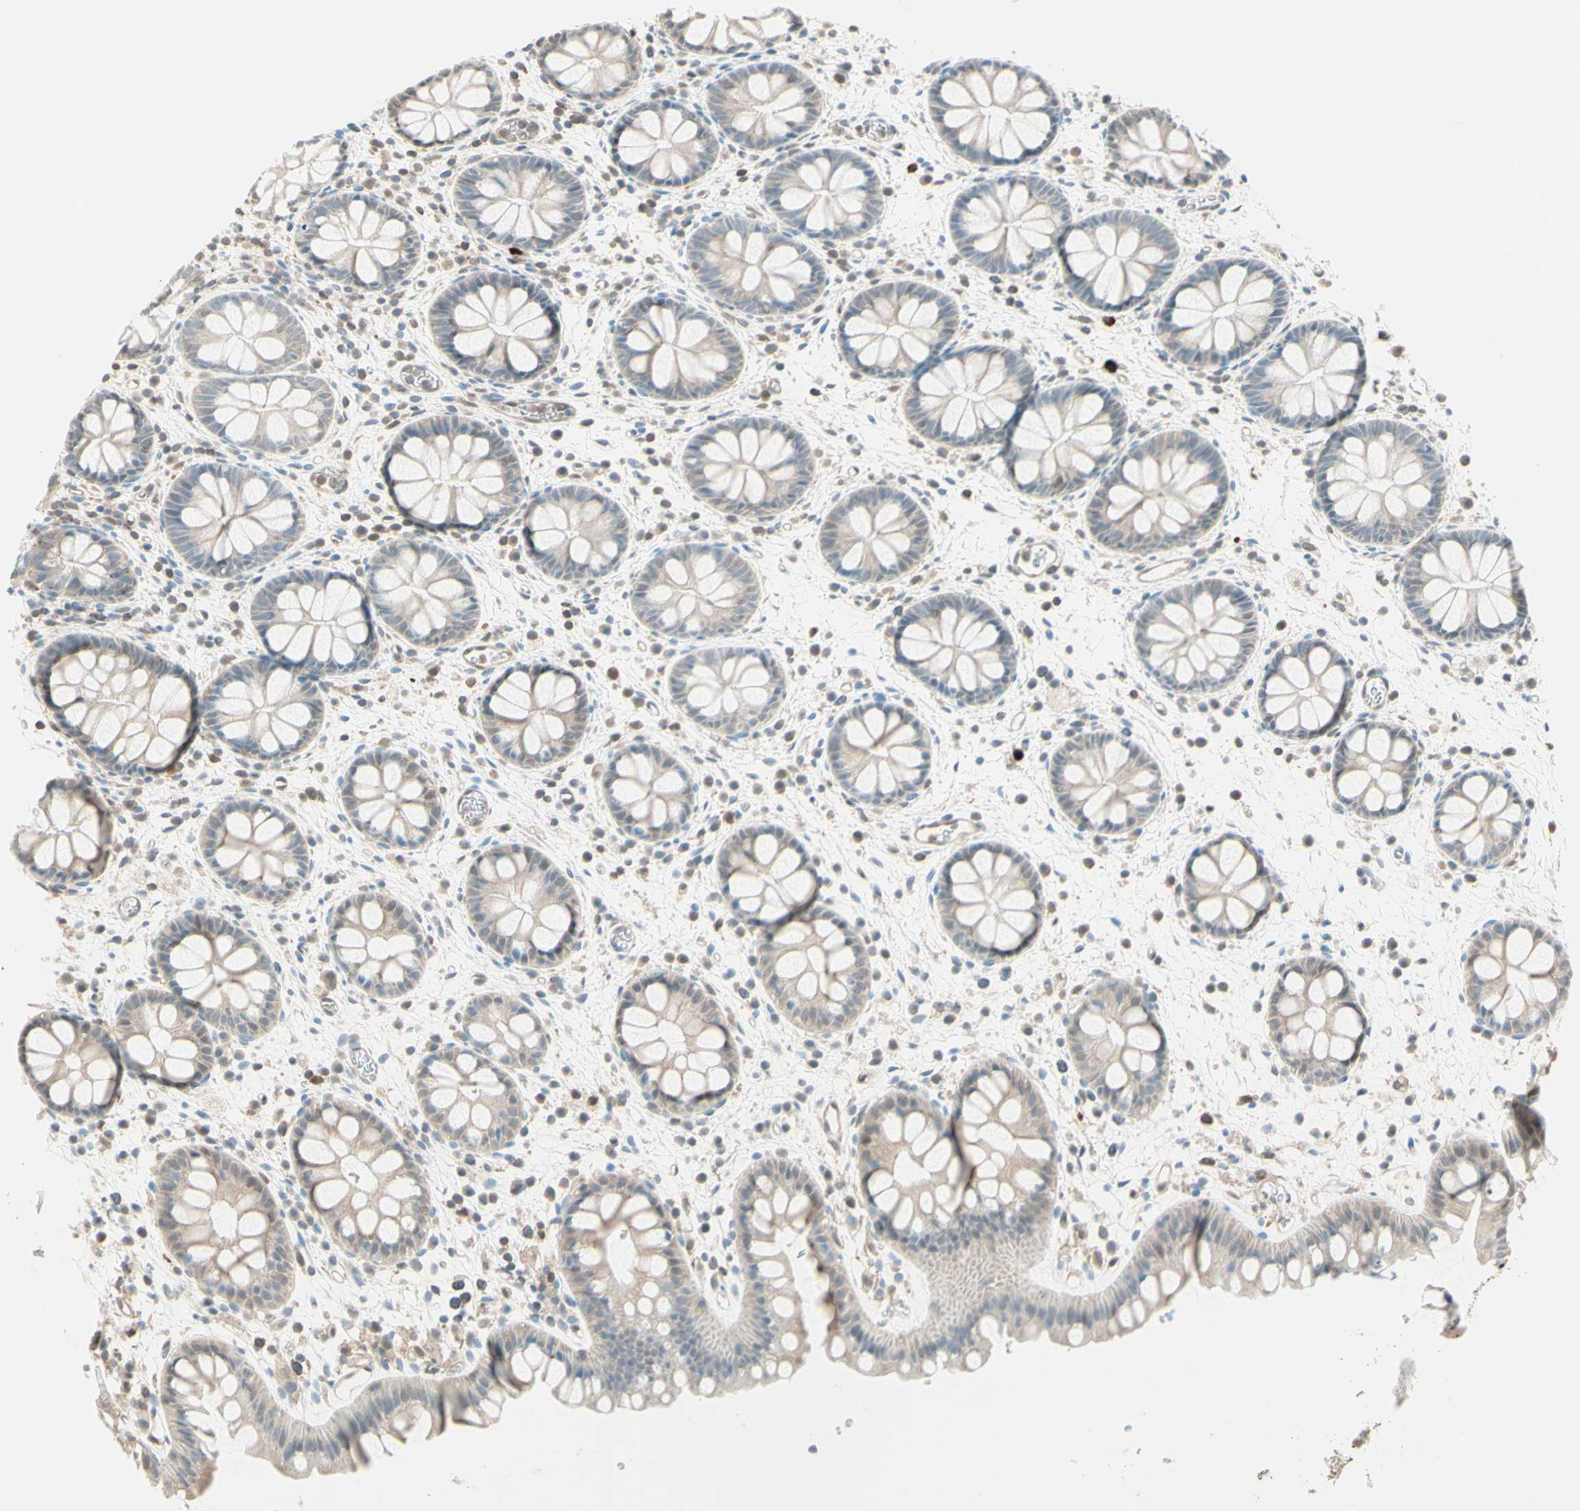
{"staining": {"intensity": "weak", "quantity": ">75%", "location": "cytoplasmic/membranous"}, "tissue": "rectum", "cell_type": "Glandular cells", "image_type": "normal", "snomed": [{"axis": "morphology", "description": "Normal tissue, NOS"}, {"axis": "topography", "description": "Rectum"}], "caption": "Glandular cells exhibit low levels of weak cytoplasmic/membranous staining in about >75% of cells in unremarkable human rectum. (Brightfield microscopy of DAB IHC at high magnification).", "gene": "UPK3B", "patient": {"sex": "female", "age": 24}}